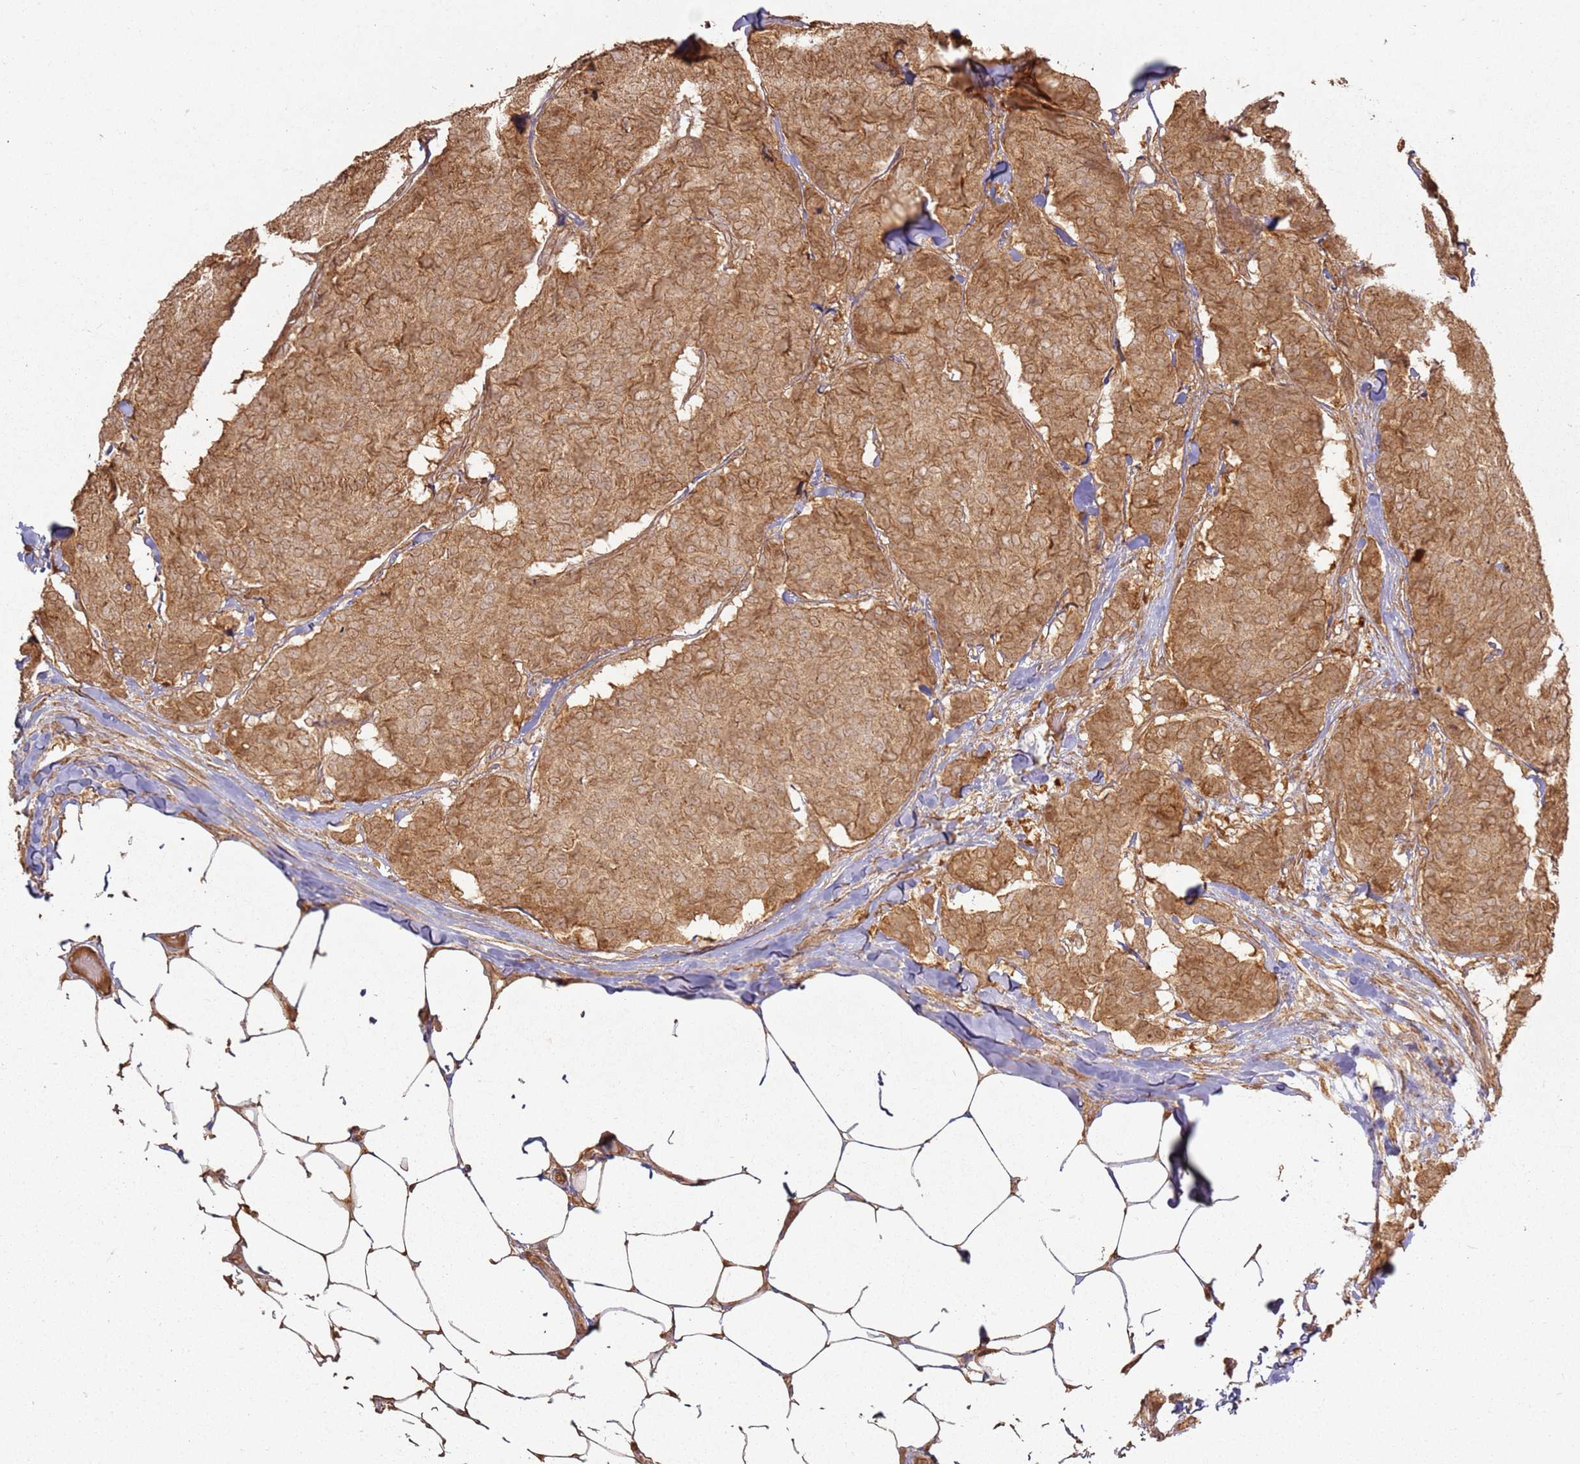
{"staining": {"intensity": "moderate", "quantity": ">75%", "location": "cytoplasmic/membranous"}, "tissue": "breast cancer", "cell_type": "Tumor cells", "image_type": "cancer", "snomed": [{"axis": "morphology", "description": "Duct carcinoma"}, {"axis": "topography", "description": "Breast"}], "caption": "Immunohistochemical staining of human infiltrating ductal carcinoma (breast) exhibits moderate cytoplasmic/membranous protein positivity in approximately >75% of tumor cells.", "gene": "ZNF776", "patient": {"sex": "female", "age": 75}}